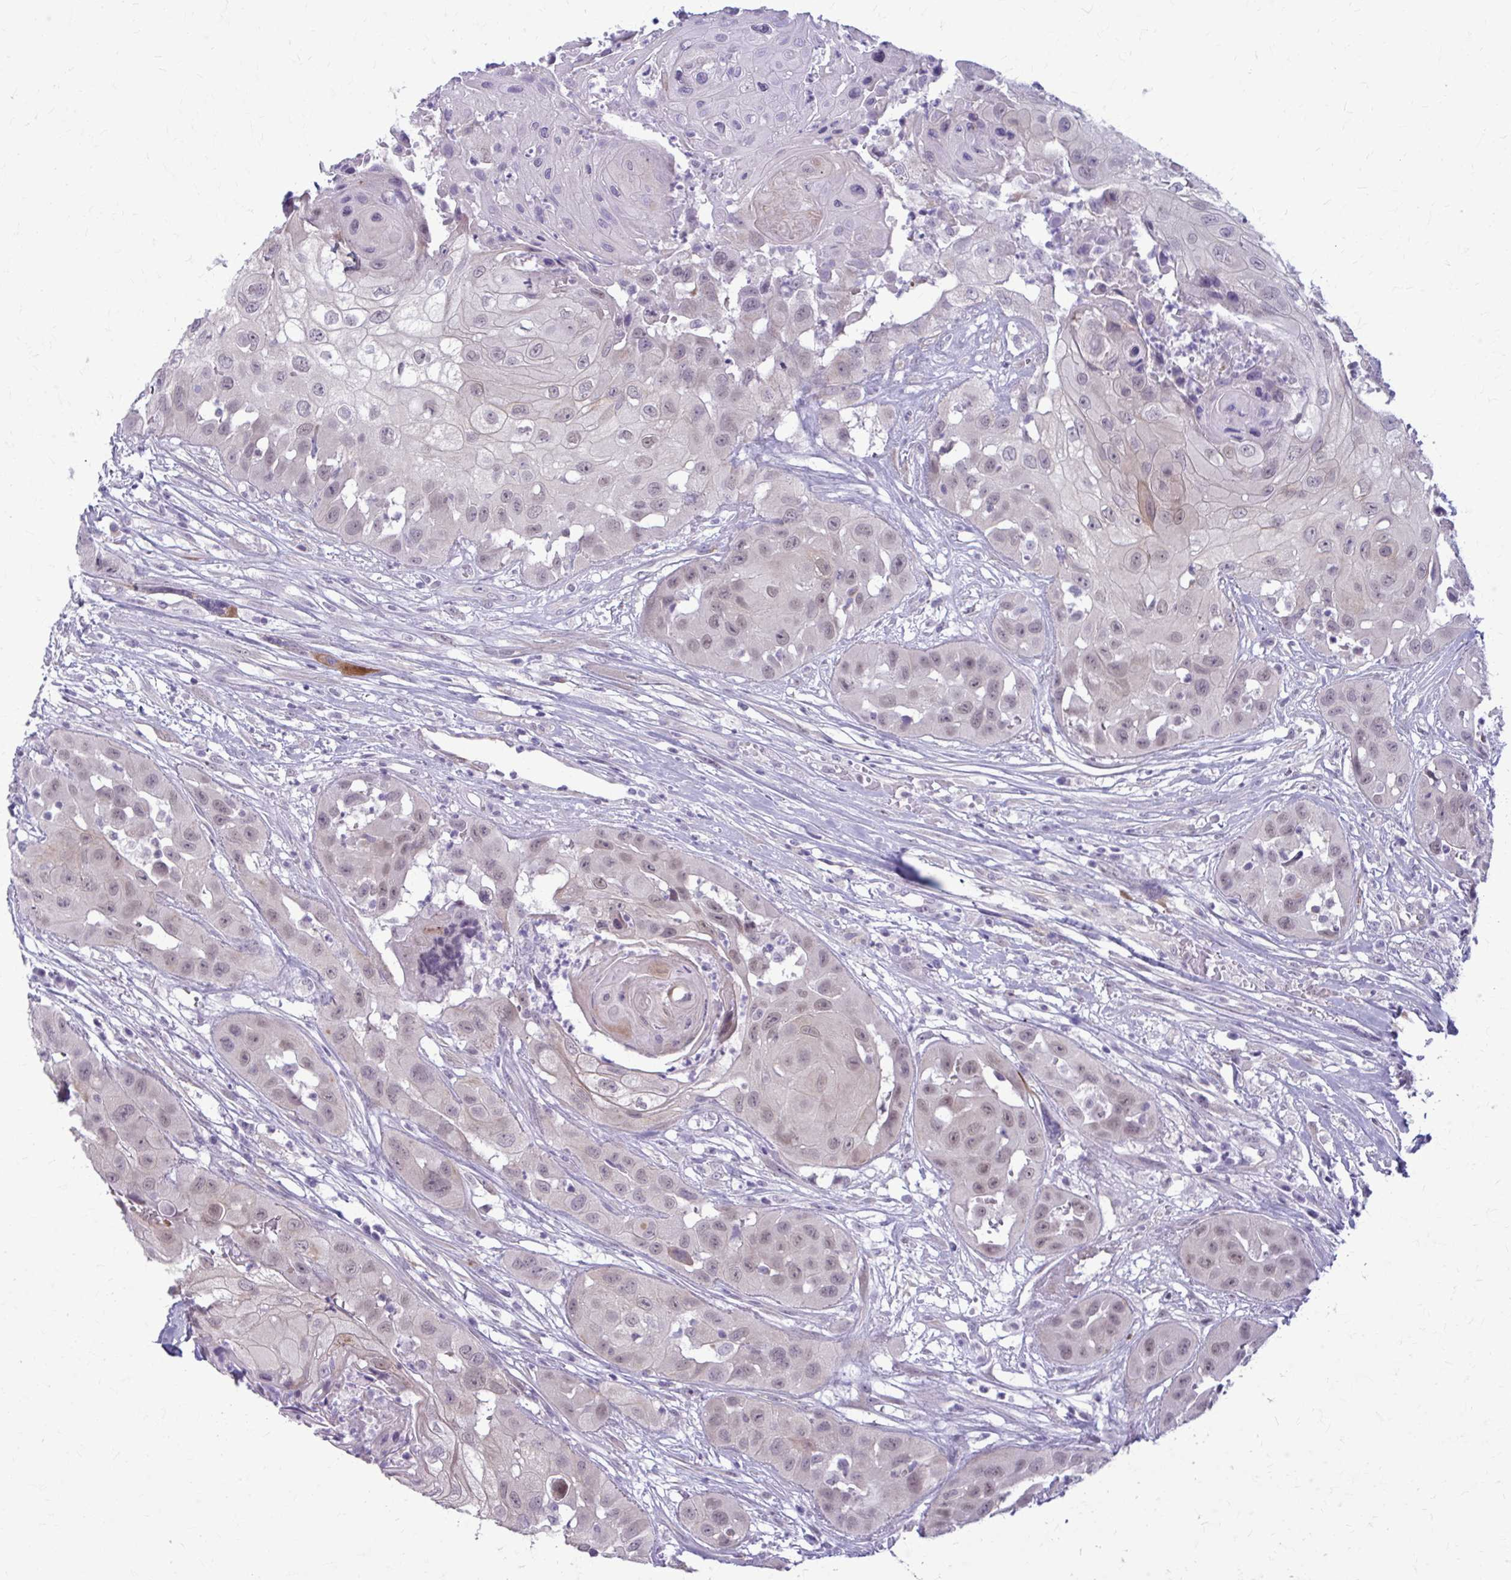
{"staining": {"intensity": "moderate", "quantity": "25%-75%", "location": "nuclear"}, "tissue": "head and neck cancer", "cell_type": "Tumor cells", "image_type": "cancer", "snomed": [{"axis": "morphology", "description": "Squamous cell carcinoma, NOS"}, {"axis": "topography", "description": "Head-Neck"}], "caption": "Human head and neck cancer stained for a protein (brown) demonstrates moderate nuclear positive positivity in about 25%-75% of tumor cells.", "gene": "NUMBL", "patient": {"sex": "male", "age": 83}}